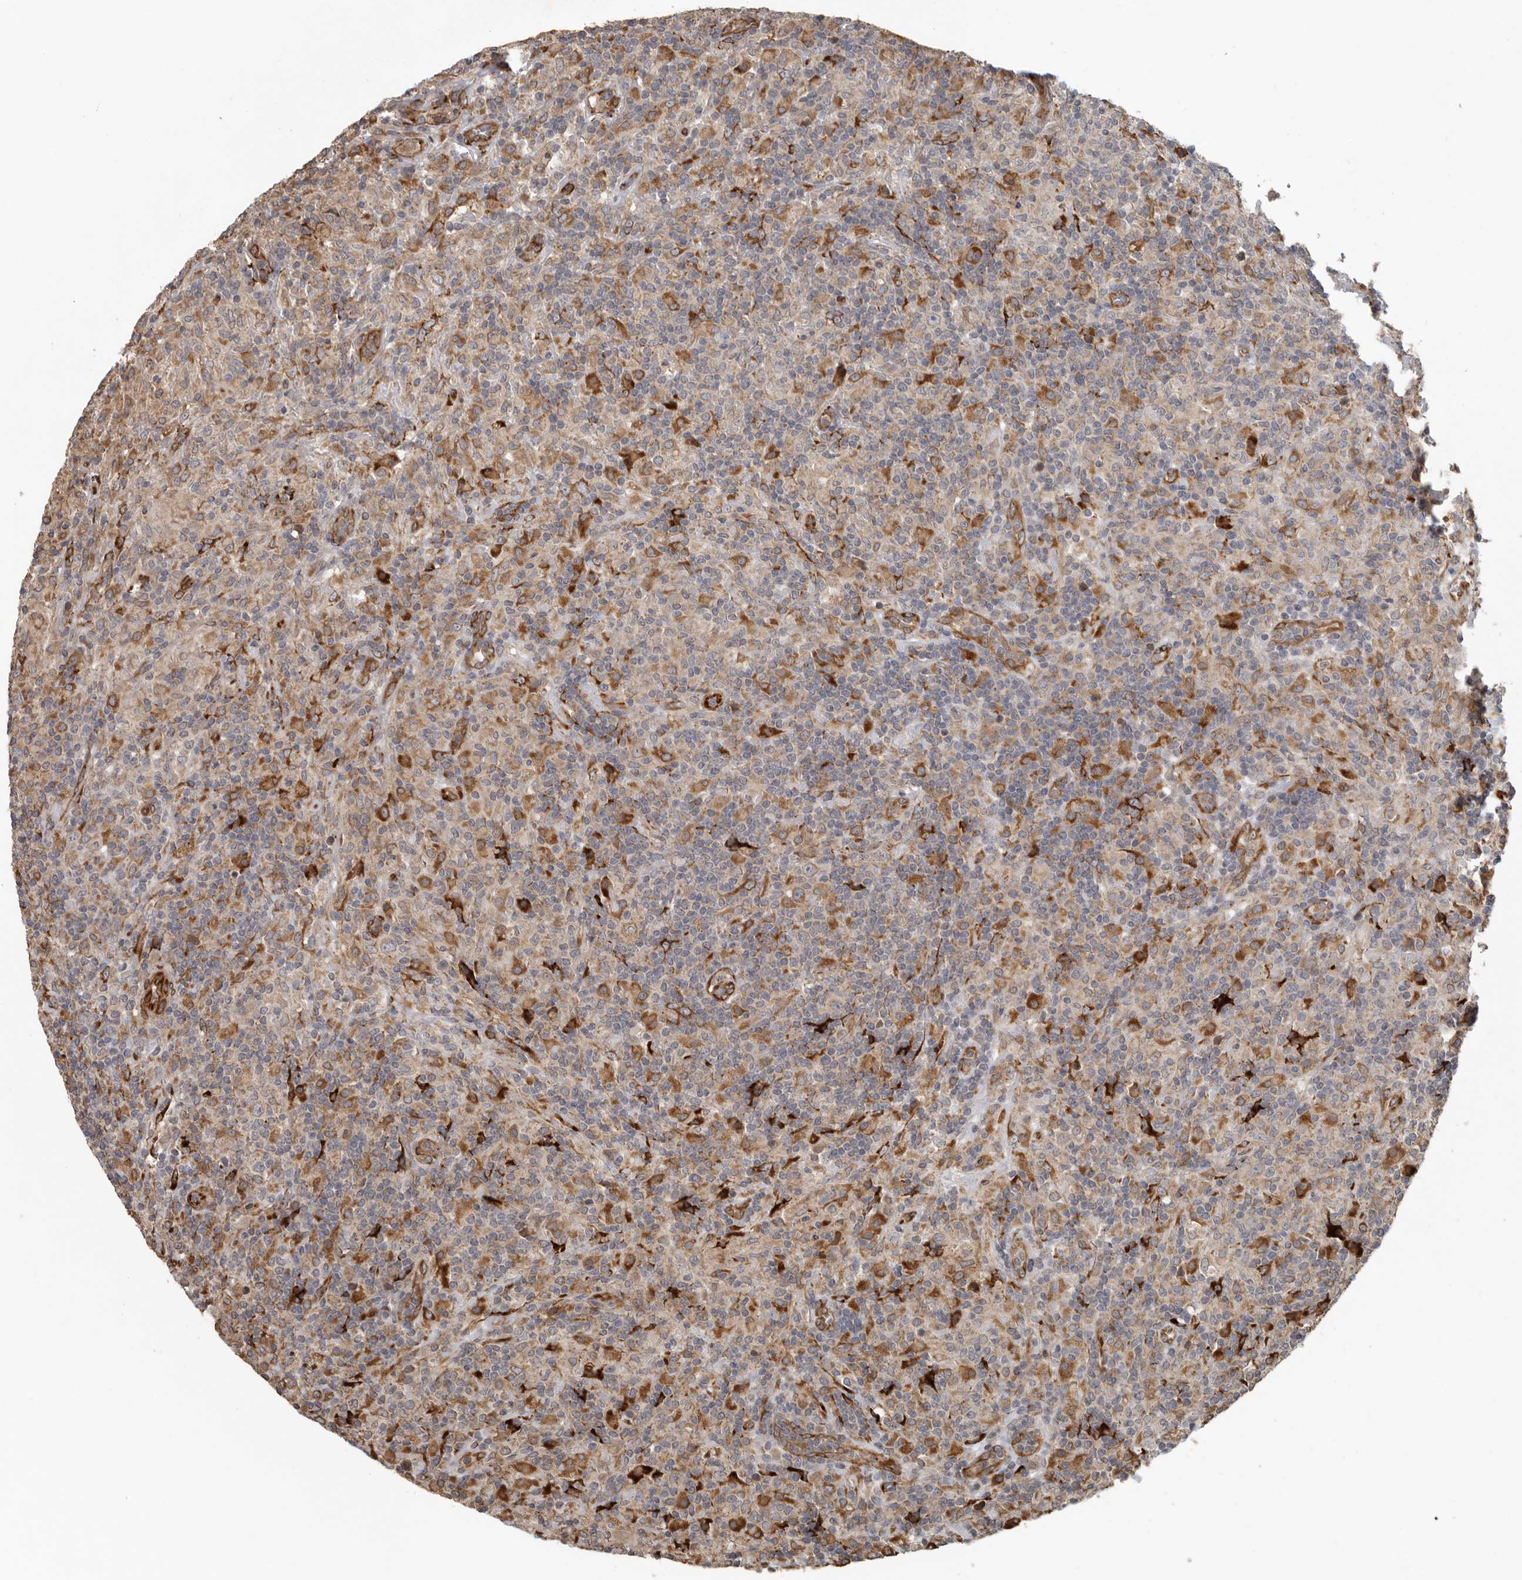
{"staining": {"intensity": "moderate", "quantity": ">75%", "location": "cytoplasmic/membranous"}, "tissue": "lymphoma", "cell_type": "Tumor cells", "image_type": "cancer", "snomed": [{"axis": "morphology", "description": "Hodgkin's disease, NOS"}, {"axis": "topography", "description": "Lymph node"}], "caption": "Immunohistochemistry (IHC) (DAB) staining of human lymphoma shows moderate cytoplasmic/membranous protein positivity in about >75% of tumor cells. (brown staining indicates protein expression, while blue staining denotes nuclei).", "gene": "CEP350", "patient": {"sex": "male", "age": 70}}